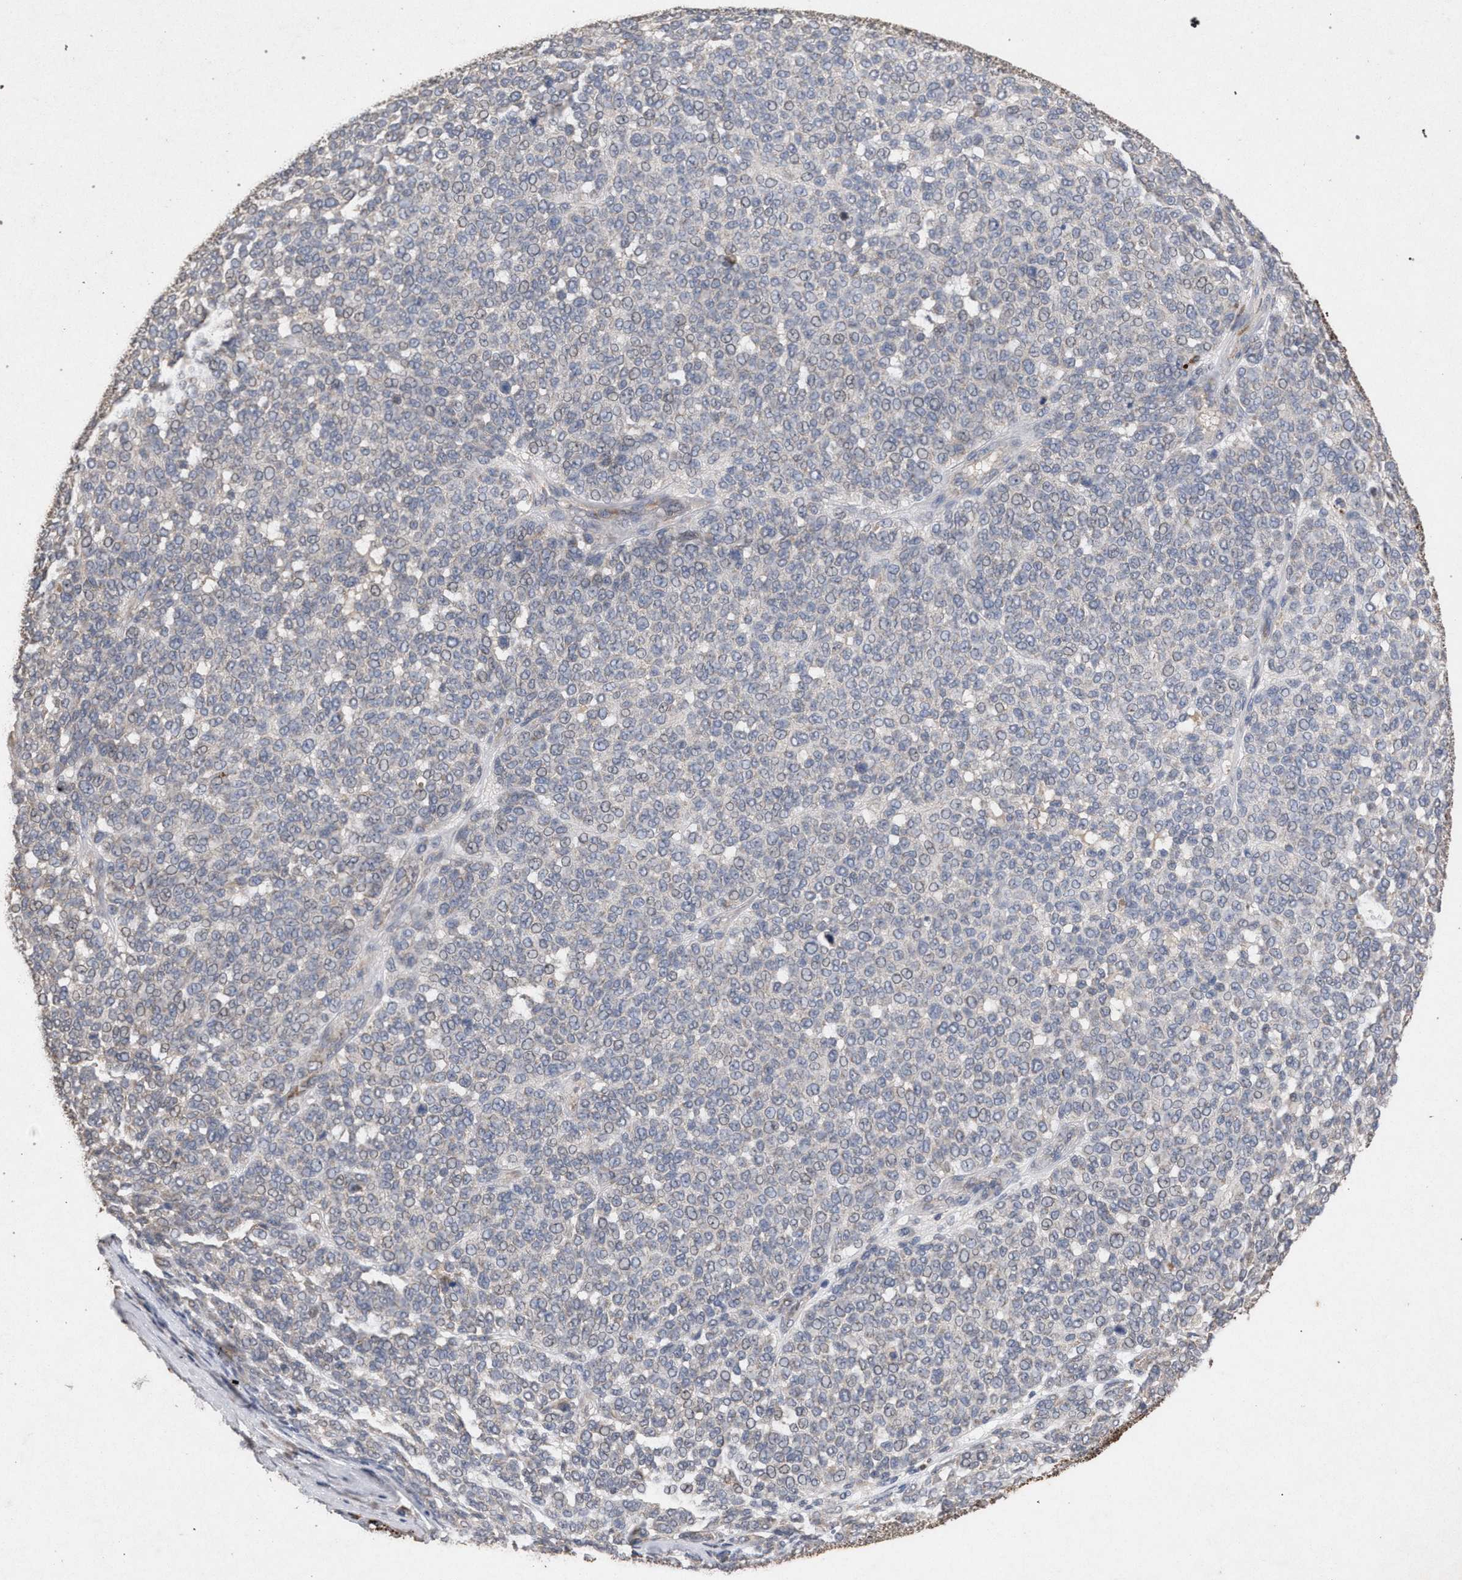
{"staining": {"intensity": "negative", "quantity": "none", "location": "none"}, "tissue": "melanoma", "cell_type": "Tumor cells", "image_type": "cancer", "snomed": [{"axis": "morphology", "description": "Malignant melanoma, NOS"}, {"axis": "topography", "description": "Skin"}], "caption": "Protein analysis of melanoma shows no significant staining in tumor cells. (DAB (3,3'-diaminobenzidine) IHC with hematoxylin counter stain).", "gene": "PKD2L1", "patient": {"sex": "male", "age": 59}}